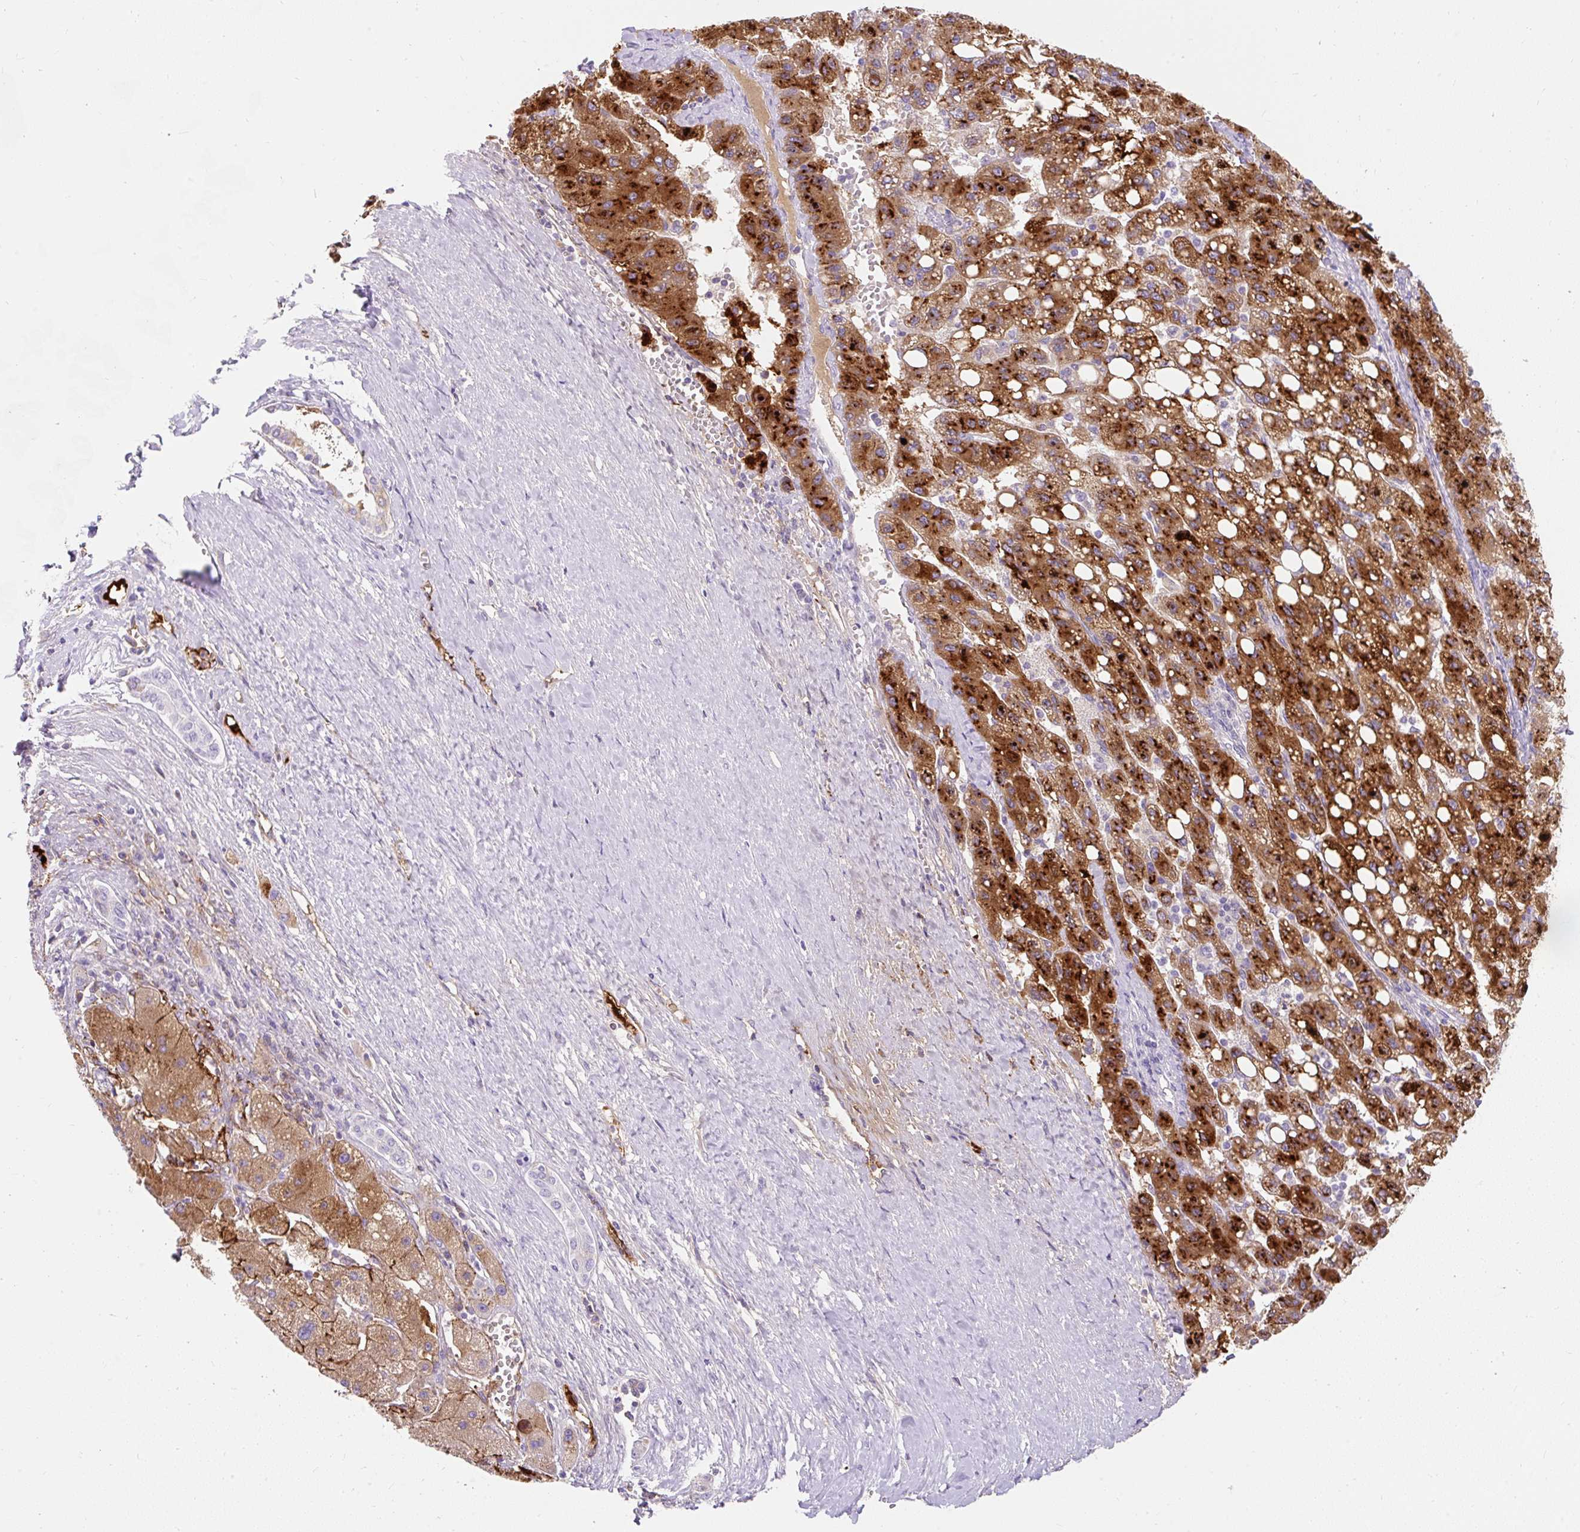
{"staining": {"intensity": "strong", "quantity": ">75%", "location": "cytoplasmic/membranous"}, "tissue": "liver cancer", "cell_type": "Tumor cells", "image_type": "cancer", "snomed": [{"axis": "morphology", "description": "Carcinoma, Hepatocellular, NOS"}, {"axis": "topography", "description": "Liver"}], "caption": "DAB immunohistochemical staining of human liver cancer demonstrates strong cytoplasmic/membranous protein positivity in about >75% of tumor cells. Using DAB (3,3'-diaminobenzidine) (brown) and hematoxylin (blue) stains, captured at high magnification using brightfield microscopy.", "gene": "APOC4-APOC2", "patient": {"sex": "female", "age": 82}}